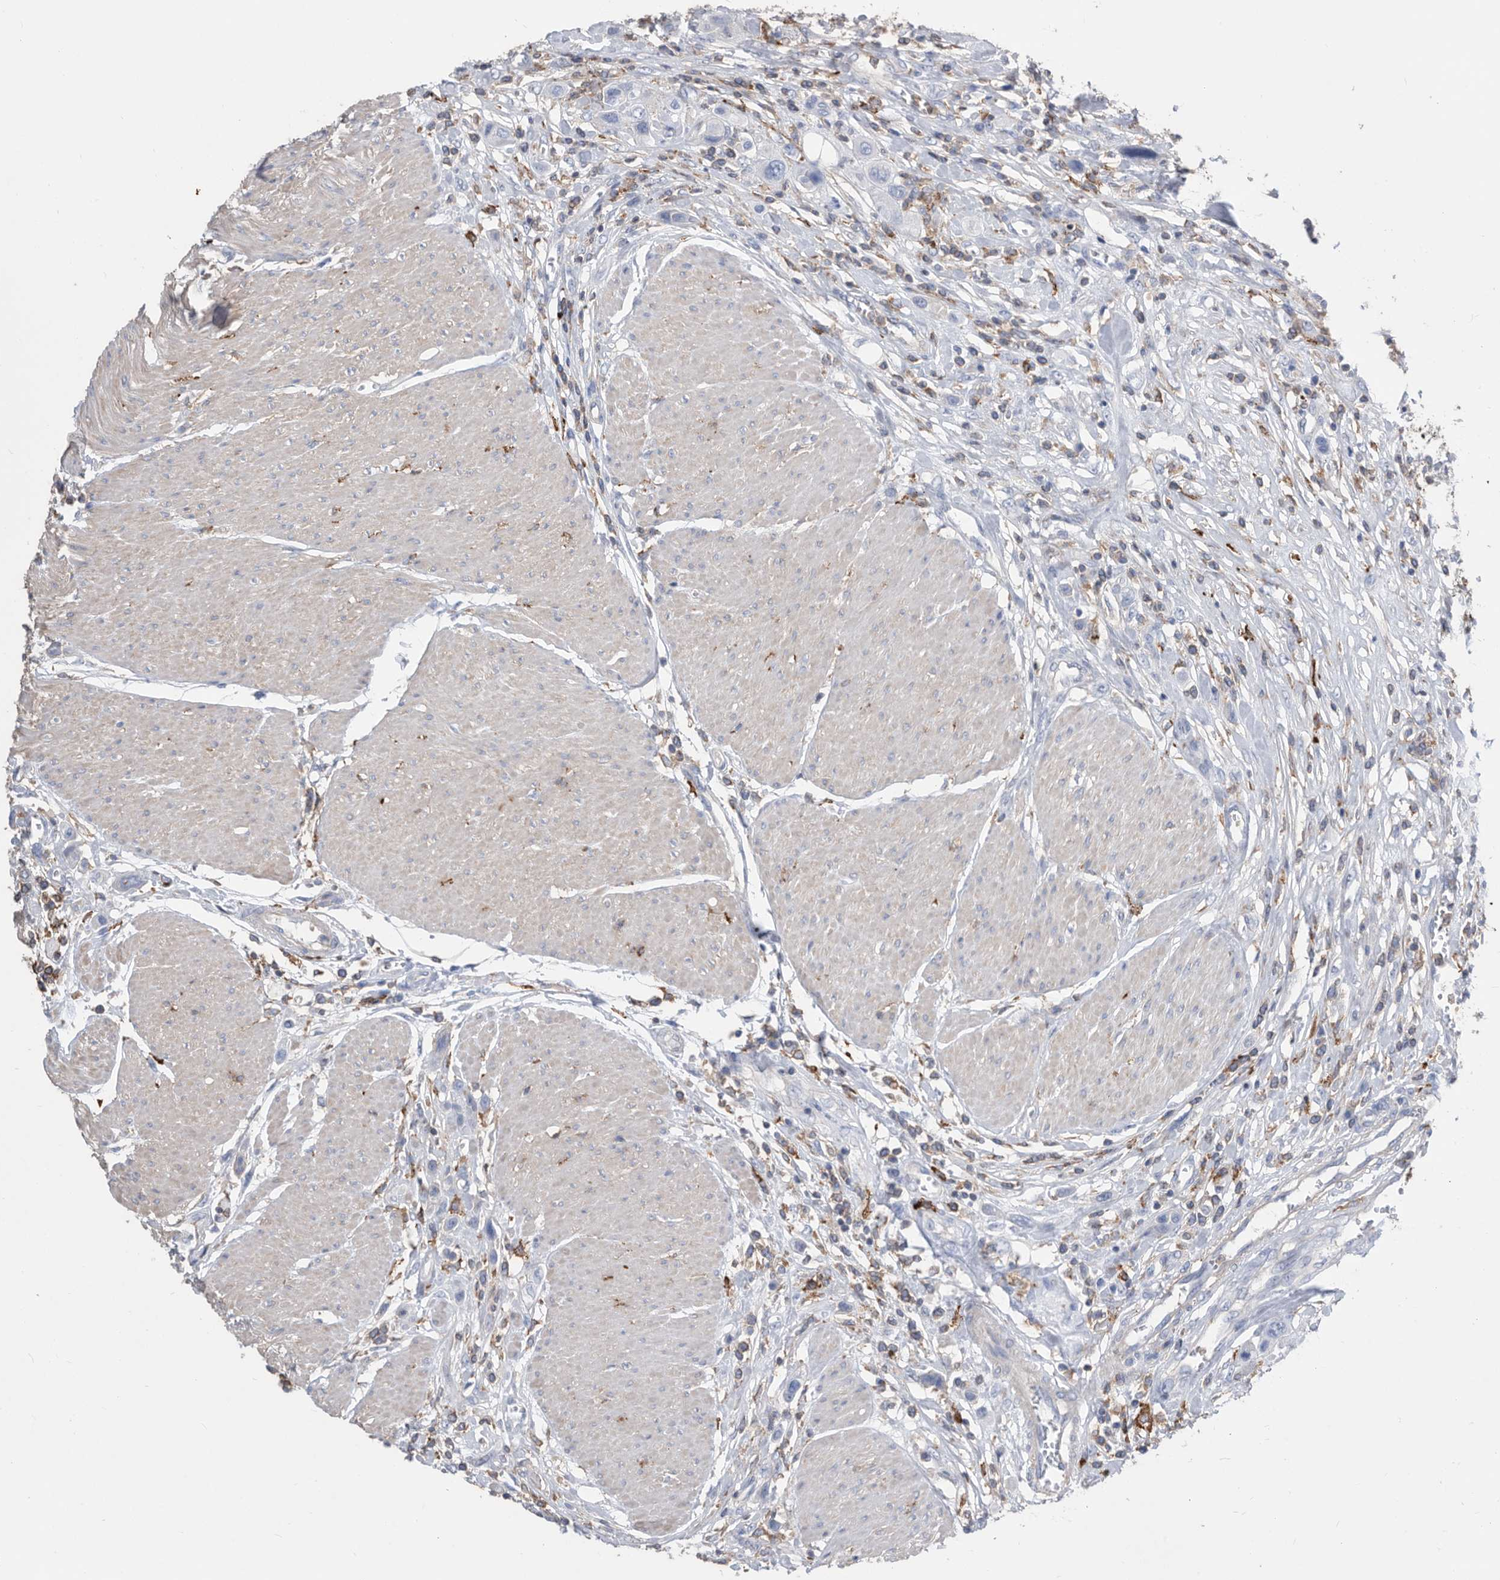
{"staining": {"intensity": "negative", "quantity": "none", "location": "none"}, "tissue": "urothelial cancer", "cell_type": "Tumor cells", "image_type": "cancer", "snomed": [{"axis": "morphology", "description": "Urothelial carcinoma, High grade"}, {"axis": "topography", "description": "Urinary bladder"}], "caption": "Immunohistochemistry (IHC) histopathology image of neoplastic tissue: human urothelial carcinoma (high-grade) stained with DAB exhibits no significant protein expression in tumor cells.", "gene": "MS4A4A", "patient": {"sex": "male", "age": 50}}